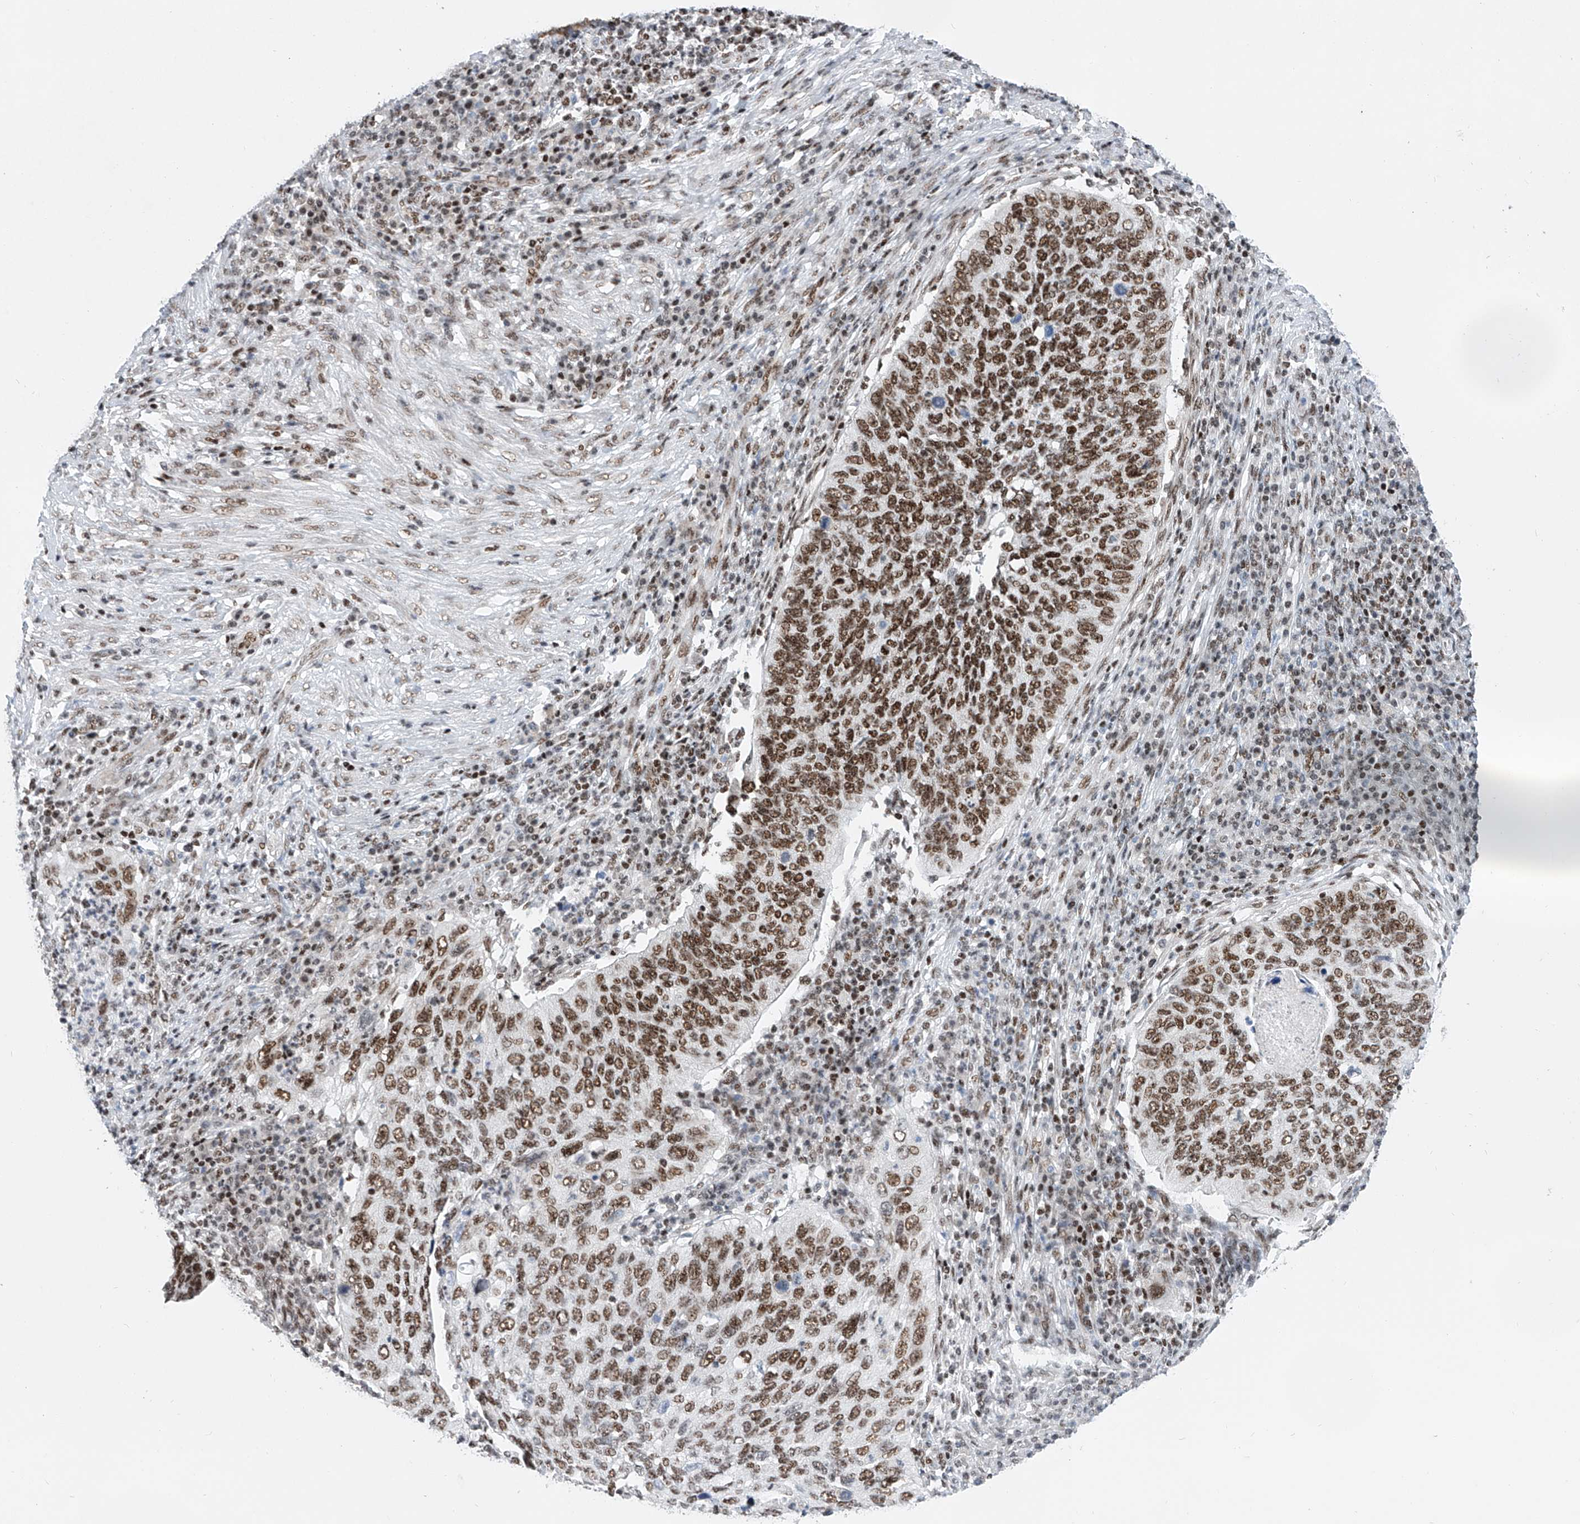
{"staining": {"intensity": "strong", "quantity": ">75%", "location": "nuclear"}, "tissue": "cervical cancer", "cell_type": "Tumor cells", "image_type": "cancer", "snomed": [{"axis": "morphology", "description": "Squamous cell carcinoma, NOS"}, {"axis": "topography", "description": "Cervix"}], "caption": "Cervical cancer stained with DAB IHC reveals high levels of strong nuclear positivity in about >75% of tumor cells. (DAB = brown stain, brightfield microscopy at high magnification).", "gene": "TAF4", "patient": {"sex": "female", "age": 38}}